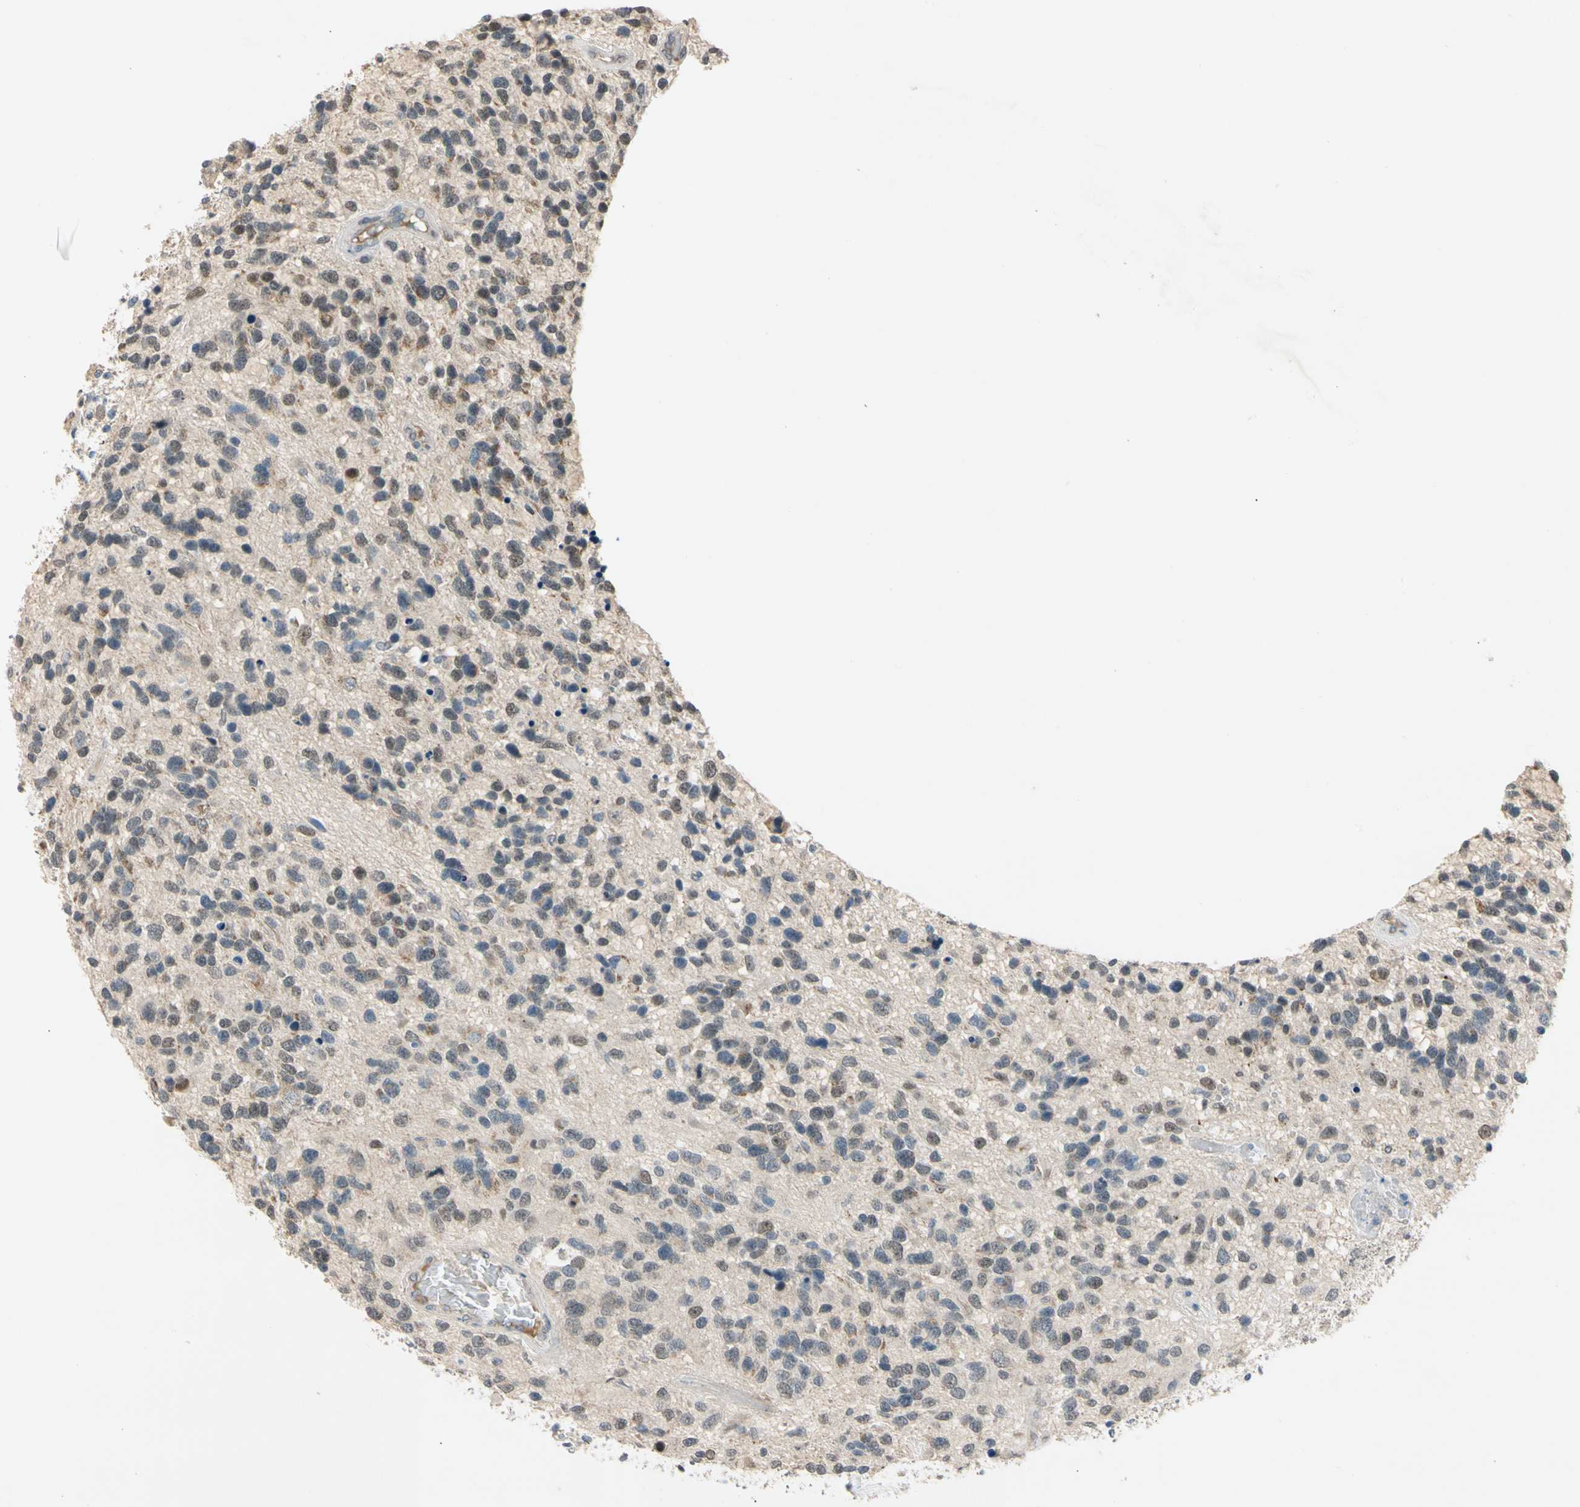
{"staining": {"intensity": "moderate", "quantity": "<25%", "location": "nuclear"}, "tissue": "glioma", "cell_type": "Tumor cells", "image_type": "cancer", "snomed": [{"axis": "morphology", "description": "Glioma, malignant, High grade"}, {"axis": "topography", "description": "Brain"}], "caption": "Immunohistochemistry (IHC) photomicrograph of neoplastic tissue: glioma stained using immunohistochemistry (IHC) displays low levels of moderate protein expression localized specifically in the nuclear of tumor cells, appearing as a nuclear brown color.", "gene": "RIOX2", "patient": {"sex": "female", "age": 58}}